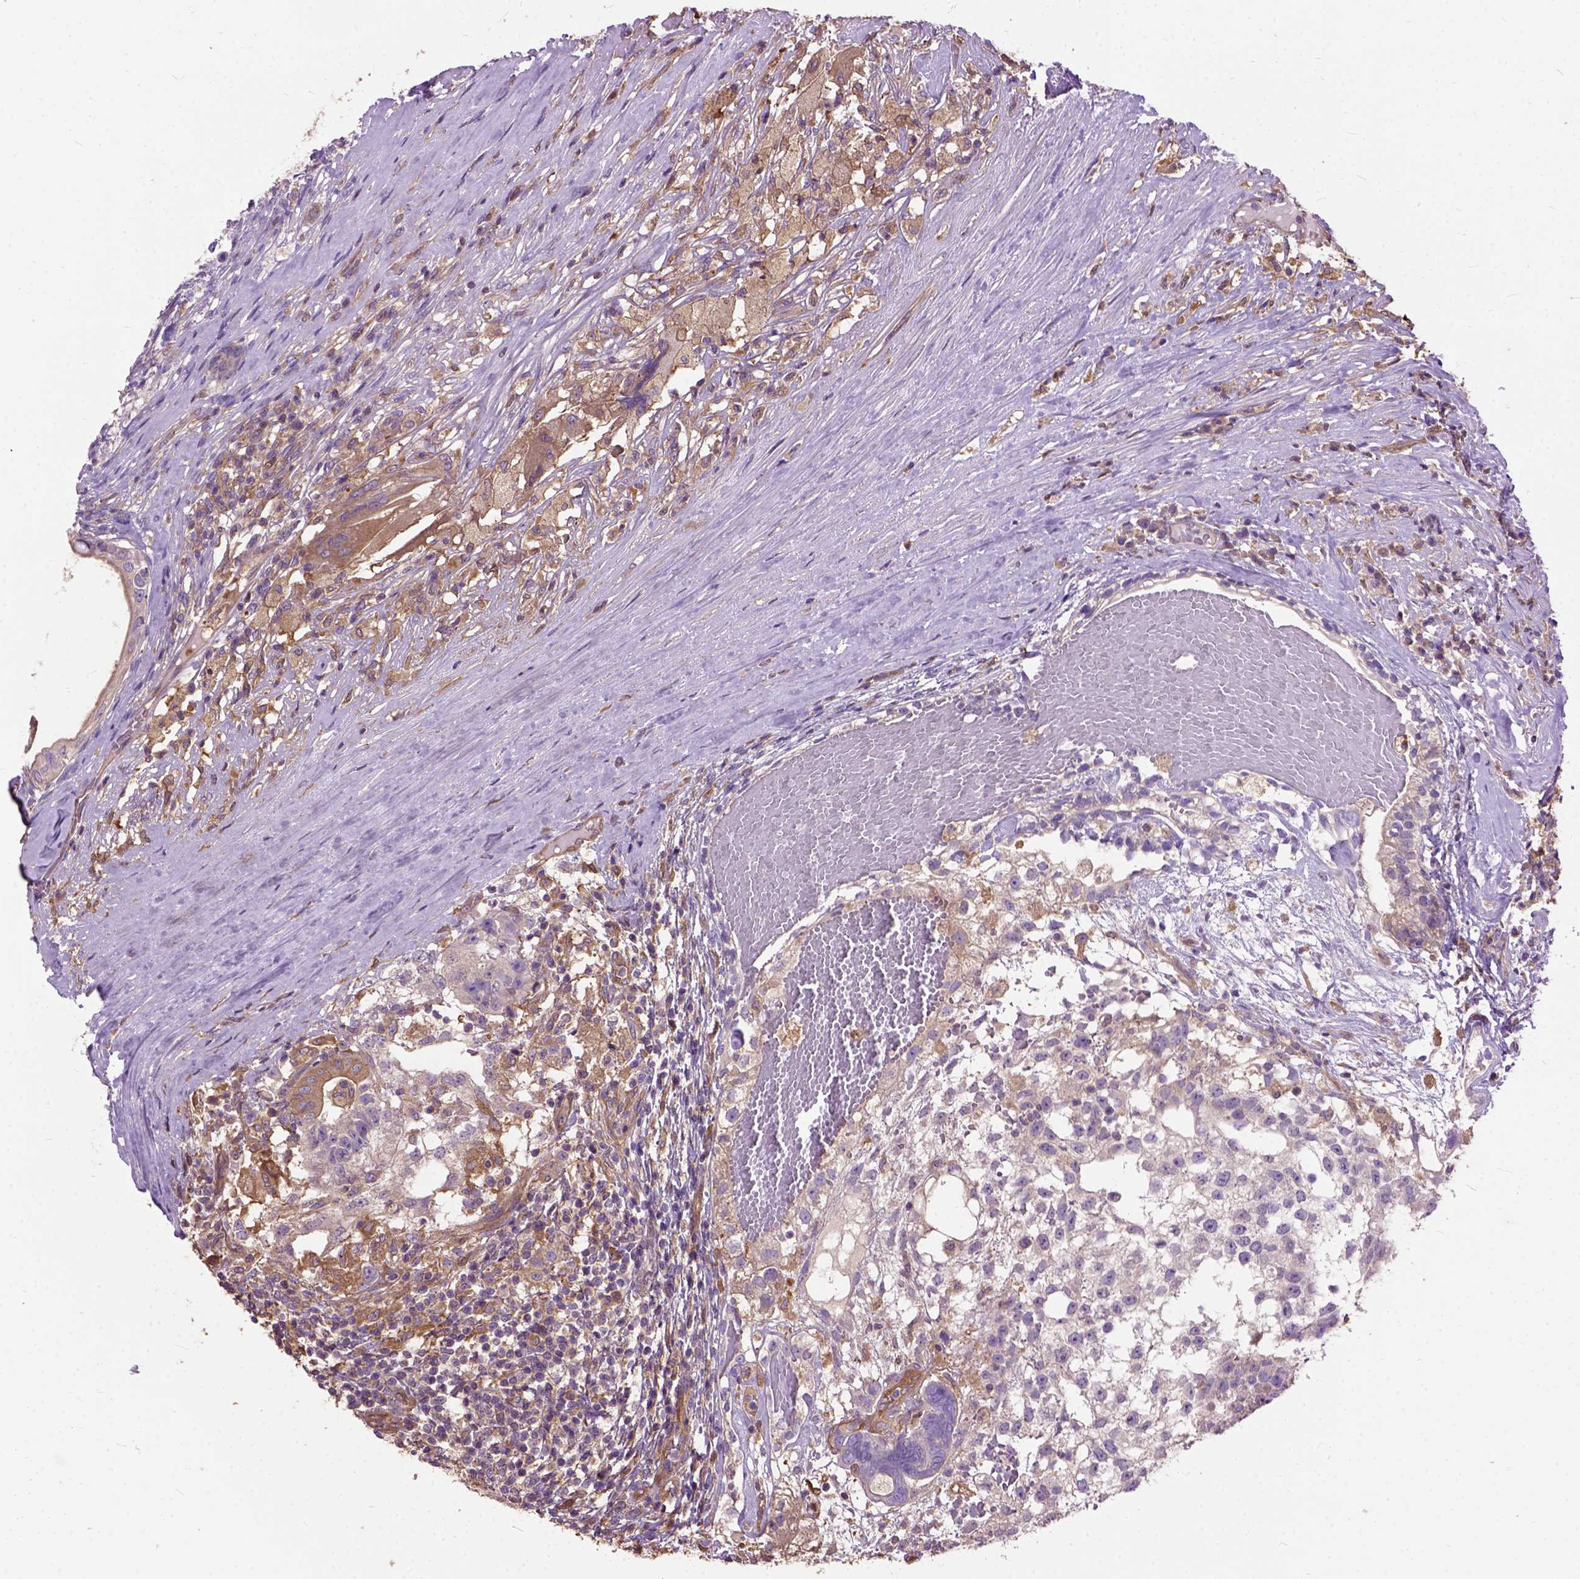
{"staining": {"intensity": "moderate", "quantity": "<25%", "location": "cytoplasmic/membranous"}, "tissue": "testis cancer", "cell_type": "Tumor cells", "image_type": "cancer", "snomed": [{"axis": "morphology", "description": "Seminoma, NOS"}, {"axis": "morphology", "description": "Carcinoma, Embryonal, NOS"}, {"axis": "topography", "description": "Testis"}], "caption": "IHC micrograph of testis cancer (seminoma) stained for a protein (brown), which displays low levels of moderate cytoplasmic/membranous expression in about <25% of tumor cells.", "gene": "SEMA4F", "patient": {"sex": "male", "age": 41}}